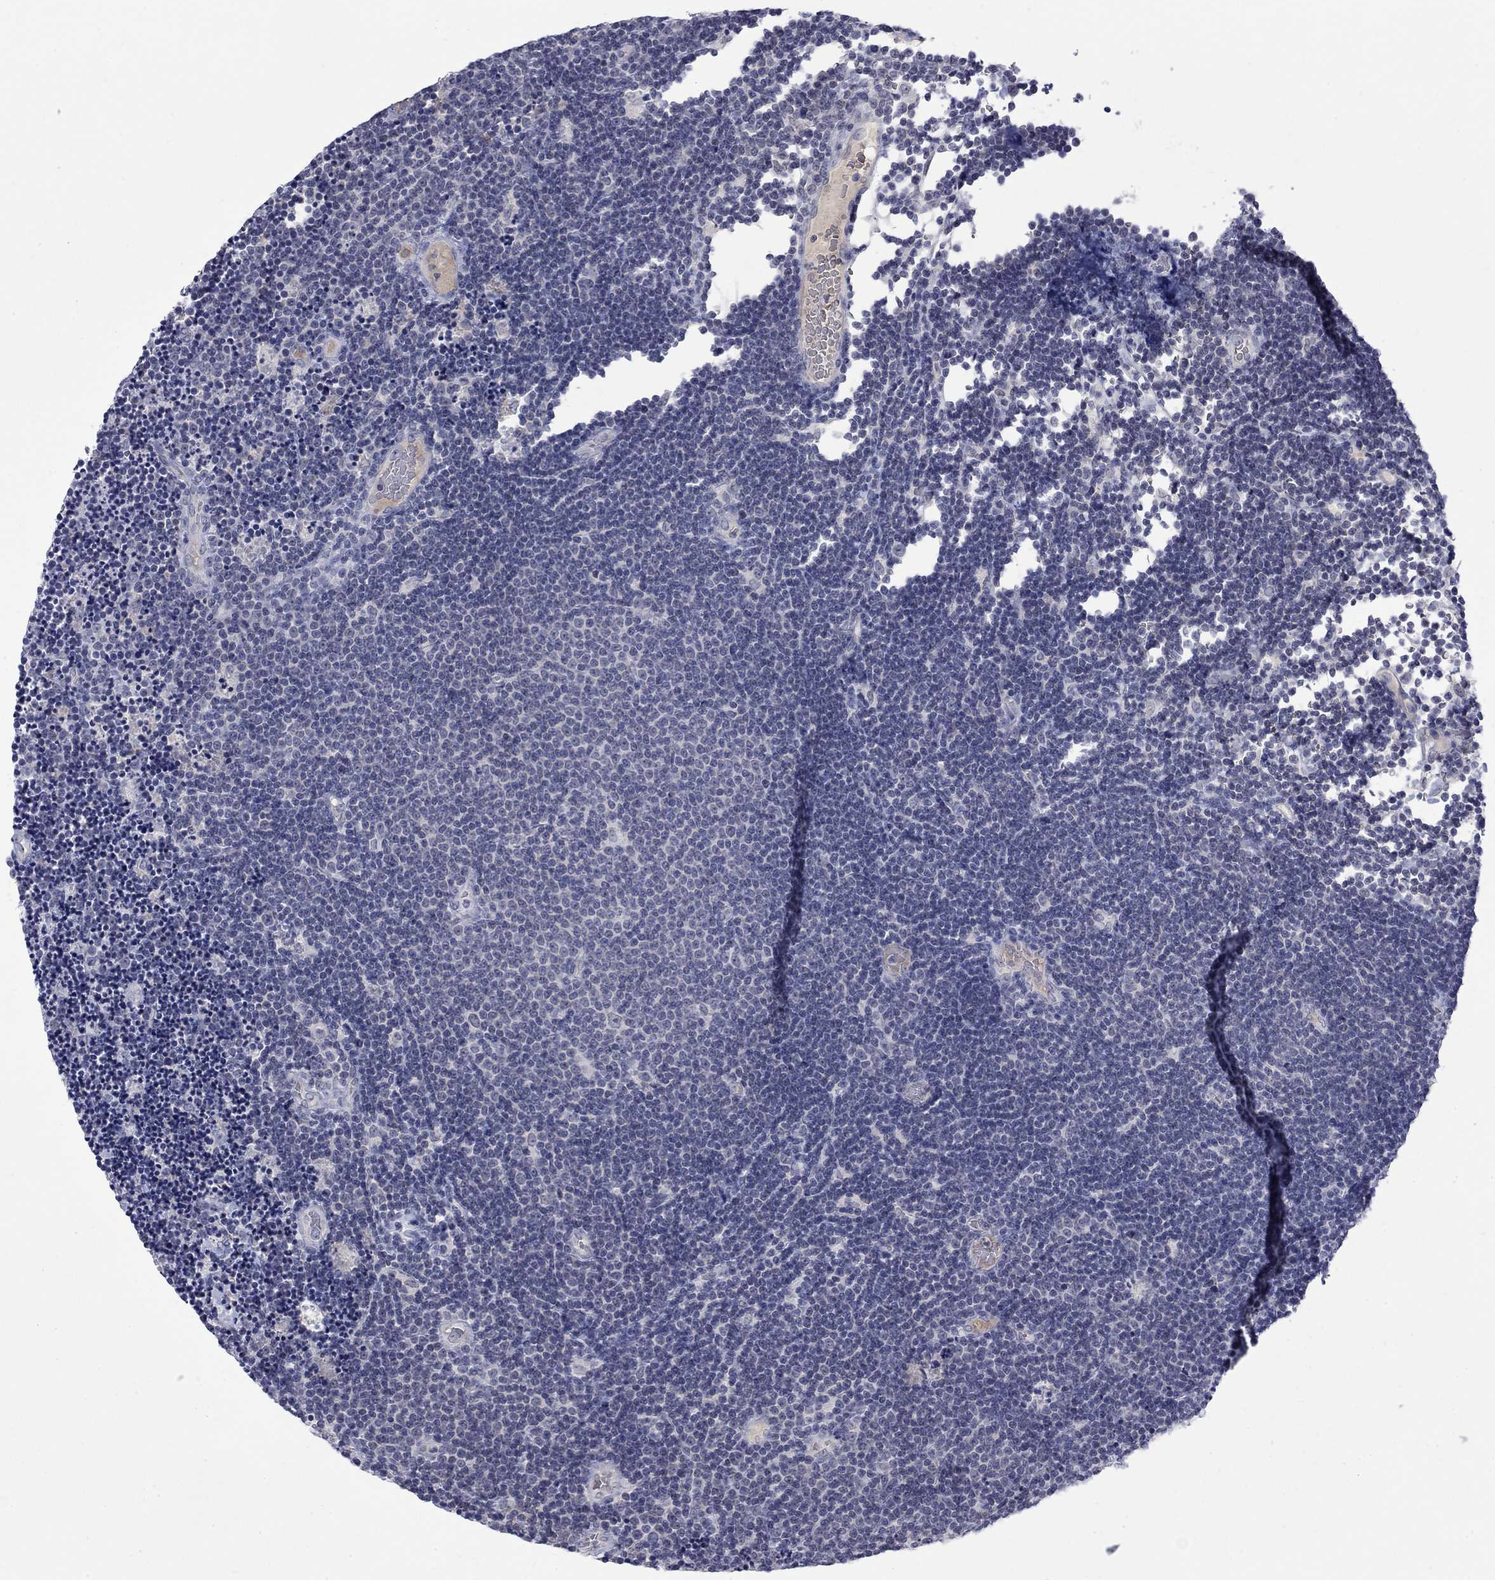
{"staining": {"intensity": "negative", "quantity": "none", "location": "none"}, "tissue": "lymphoma", "cell_type": "Tumor cells", "image_type": "cancer", "snomed": [{"axis": "morphology", "description": "Malignant lymphoma, non-Hodgkin's type, Low grade"}, {"axis": "topography", "description": "Brain"}], "caption": "The immunohistochemistry micrograph has no significant expression in tumor cells of lymphoma tissue.", "gene": "NSMF", "patient": {"sex": "female", "age": 66}}